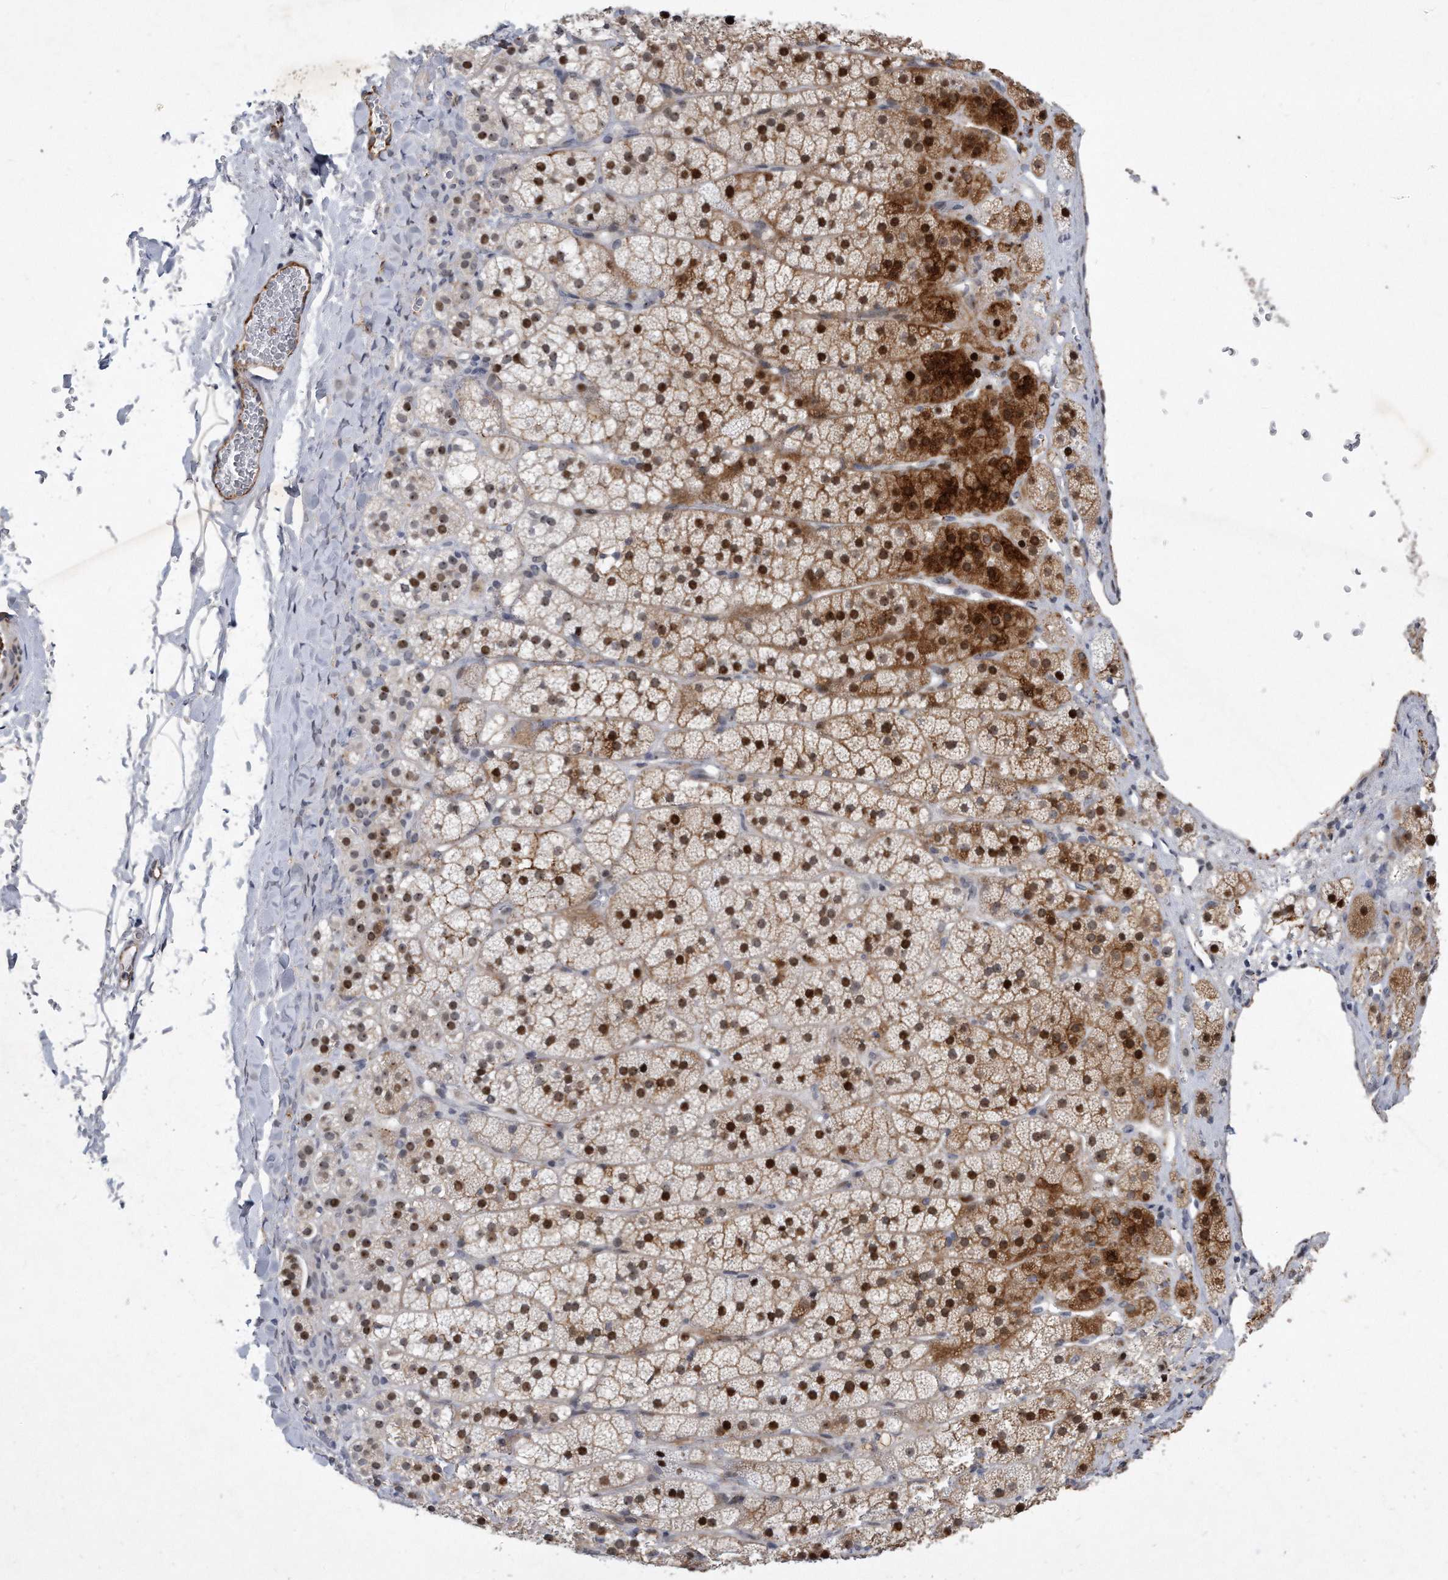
{"staining": {"intensity": "strong", "quantity": "25%-75%", "location": "cytoplasmic/membranous,nuclear"}, "tissue": "adrenal gland", "cell_type": "Glandular cells", "image_type": "normal", "snomed": [{"axis": "morphology", "description": "Normal tissue, NOS"}, {"axis": "topography", "description": "Adrenal gland"}], "caption": "Unremarkable adrenal gland exhibits strong cytoplasmic/membranous,nuclear staining in about 25%-75% of glandular cells, visualized by immunohistochemistry. Immunohistochemistry (ihc) stains the protein of interest in brown and the nuclei are stained blue.", "gene": "PGBD2", "patient": {"sex": "female", "age": 44}}